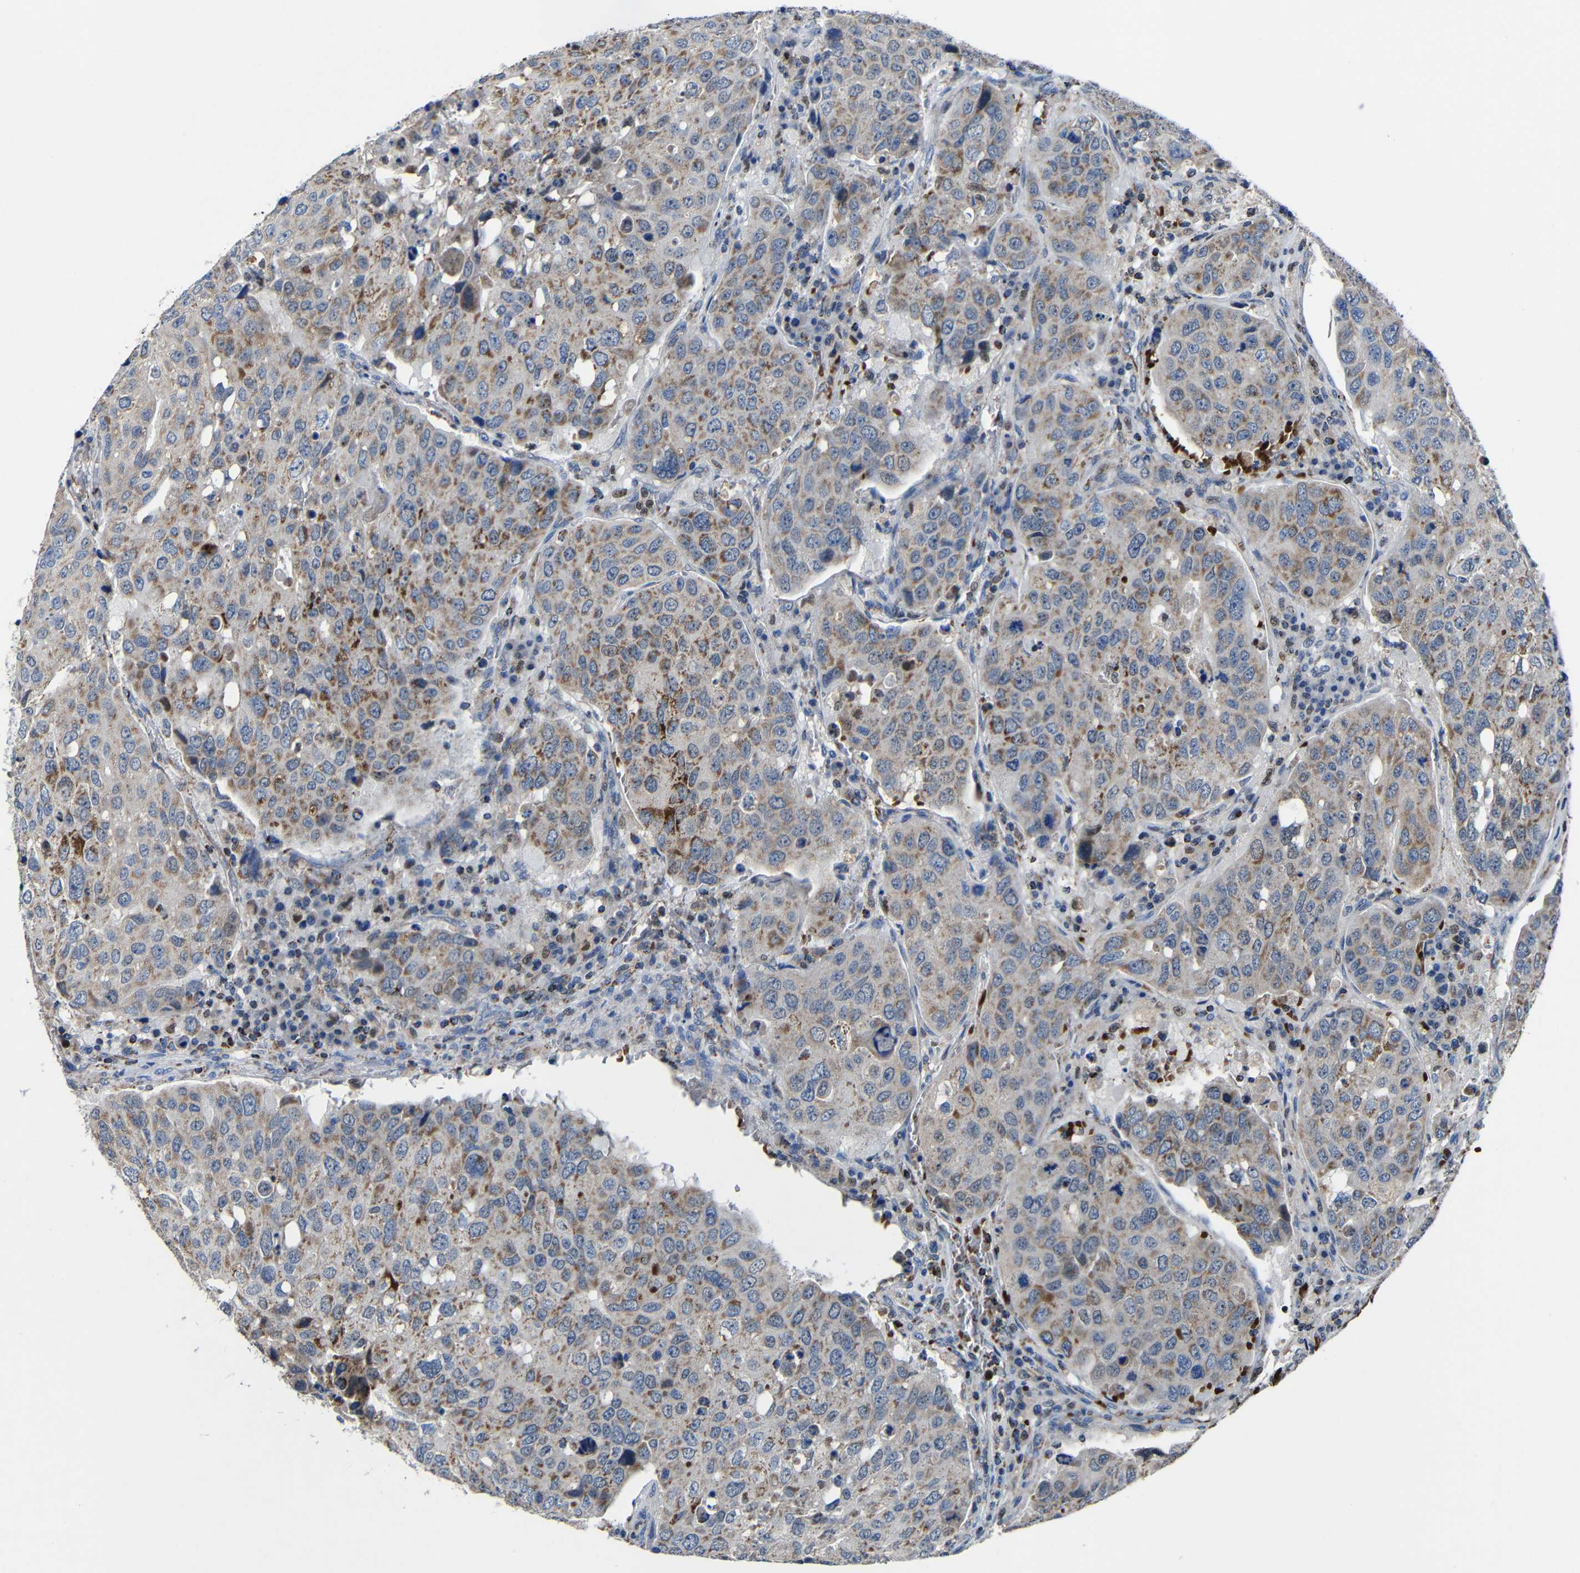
{"staining": {"intensity": "moderate", "quantity": "<25%", "location": "cytoplasmic/membranous"}, "tissue": "urothelial cancer", "cell_type": "Tumor cells", "image_type": "cancer", "snomed": [{"axis": "morphology", "description": "Urothelial carcinoma, High grade"}, {"axis": "topography", "description": "Lymph node"}, {"axis": "topography", "description": "Urinary bladder"}], "caption": "High-power microscopy captured an IHC micrograph of high-grade urothelial carcinoma, revealing moderate cytoplasmic/membranous positivity in approximately <25% of tumor cells.", "gene": "CA5B", "patient": {"sex": "male", "age": 51}}